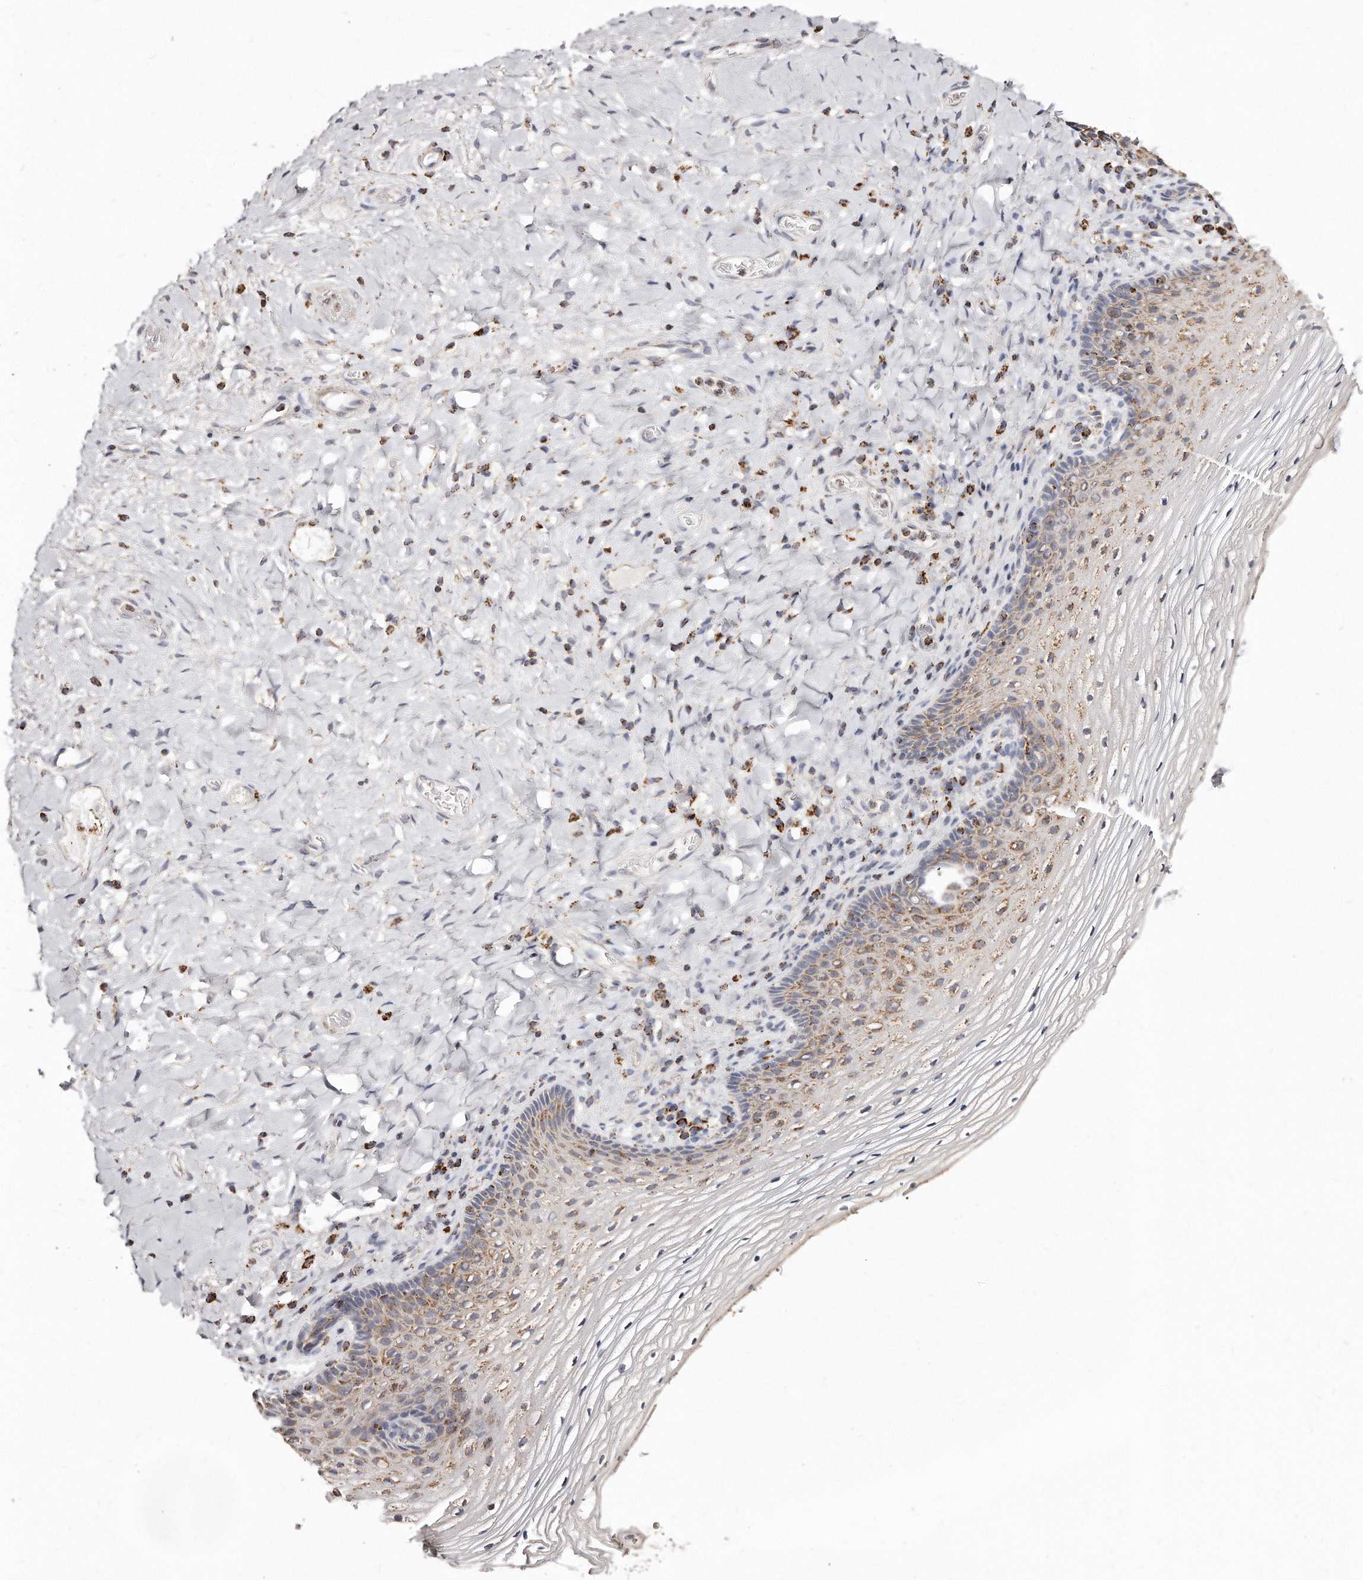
{"staining": {"intensity": "moderate", "quantity": "25%-75%", "location": "cytoplasmic/membranous"}, "tissue": "vagina", "cell_type": "Squamous epithelial cells", "image_type": "normal", "snomed": [{"axis": "morphology", "description": "Normal tissue, NOS"}, {"axis": "topography", "description": "Vagina"}], "caption": "A micrograph of vagina stained for a protein reveals moderate cytoplasmic/membranous brown staining in squamous epithelial cells.", "gene": "RTKN", "patient": {"sex": "female", "age": 60}}